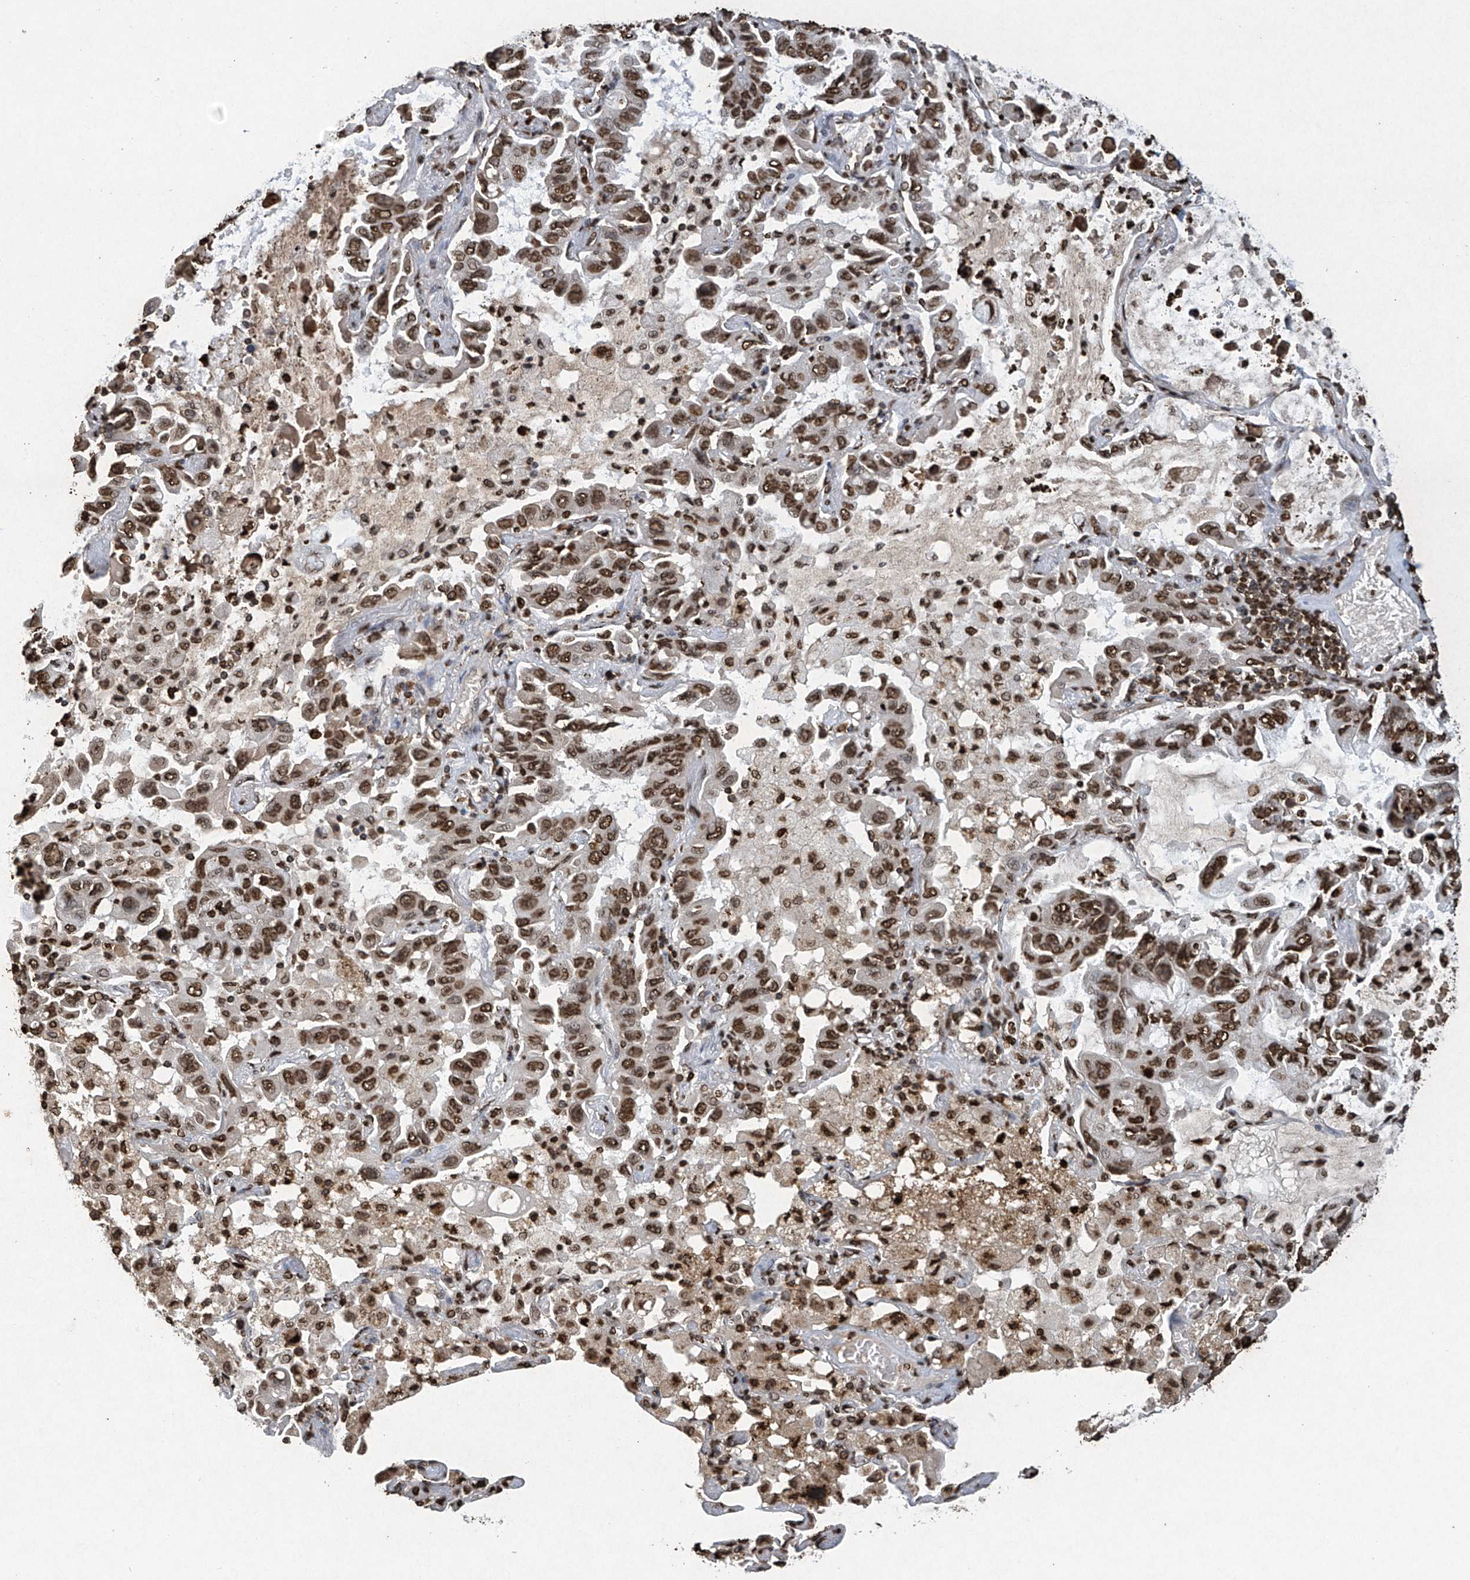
{"staining": {"intensity": "moderate", "quantity": ">75%", "location": "nuclear"}, "tissue": "lung cancer", "cell_type": "Tumor cells", "image_type": "cancer", "snomed": [{"axis": "morphology", "description": "Adenocarcinoma, NOS"}, {"axis": "topography", "description": "Lung"}], "caption": "This is a micrograph of immunohistochemistry (IHC) staining of lung cancer, which shows moderate positivity in the nuclear of tumor cells.", "gene": "H3-3A", "patient": {"sex": "male", "age": 64}}